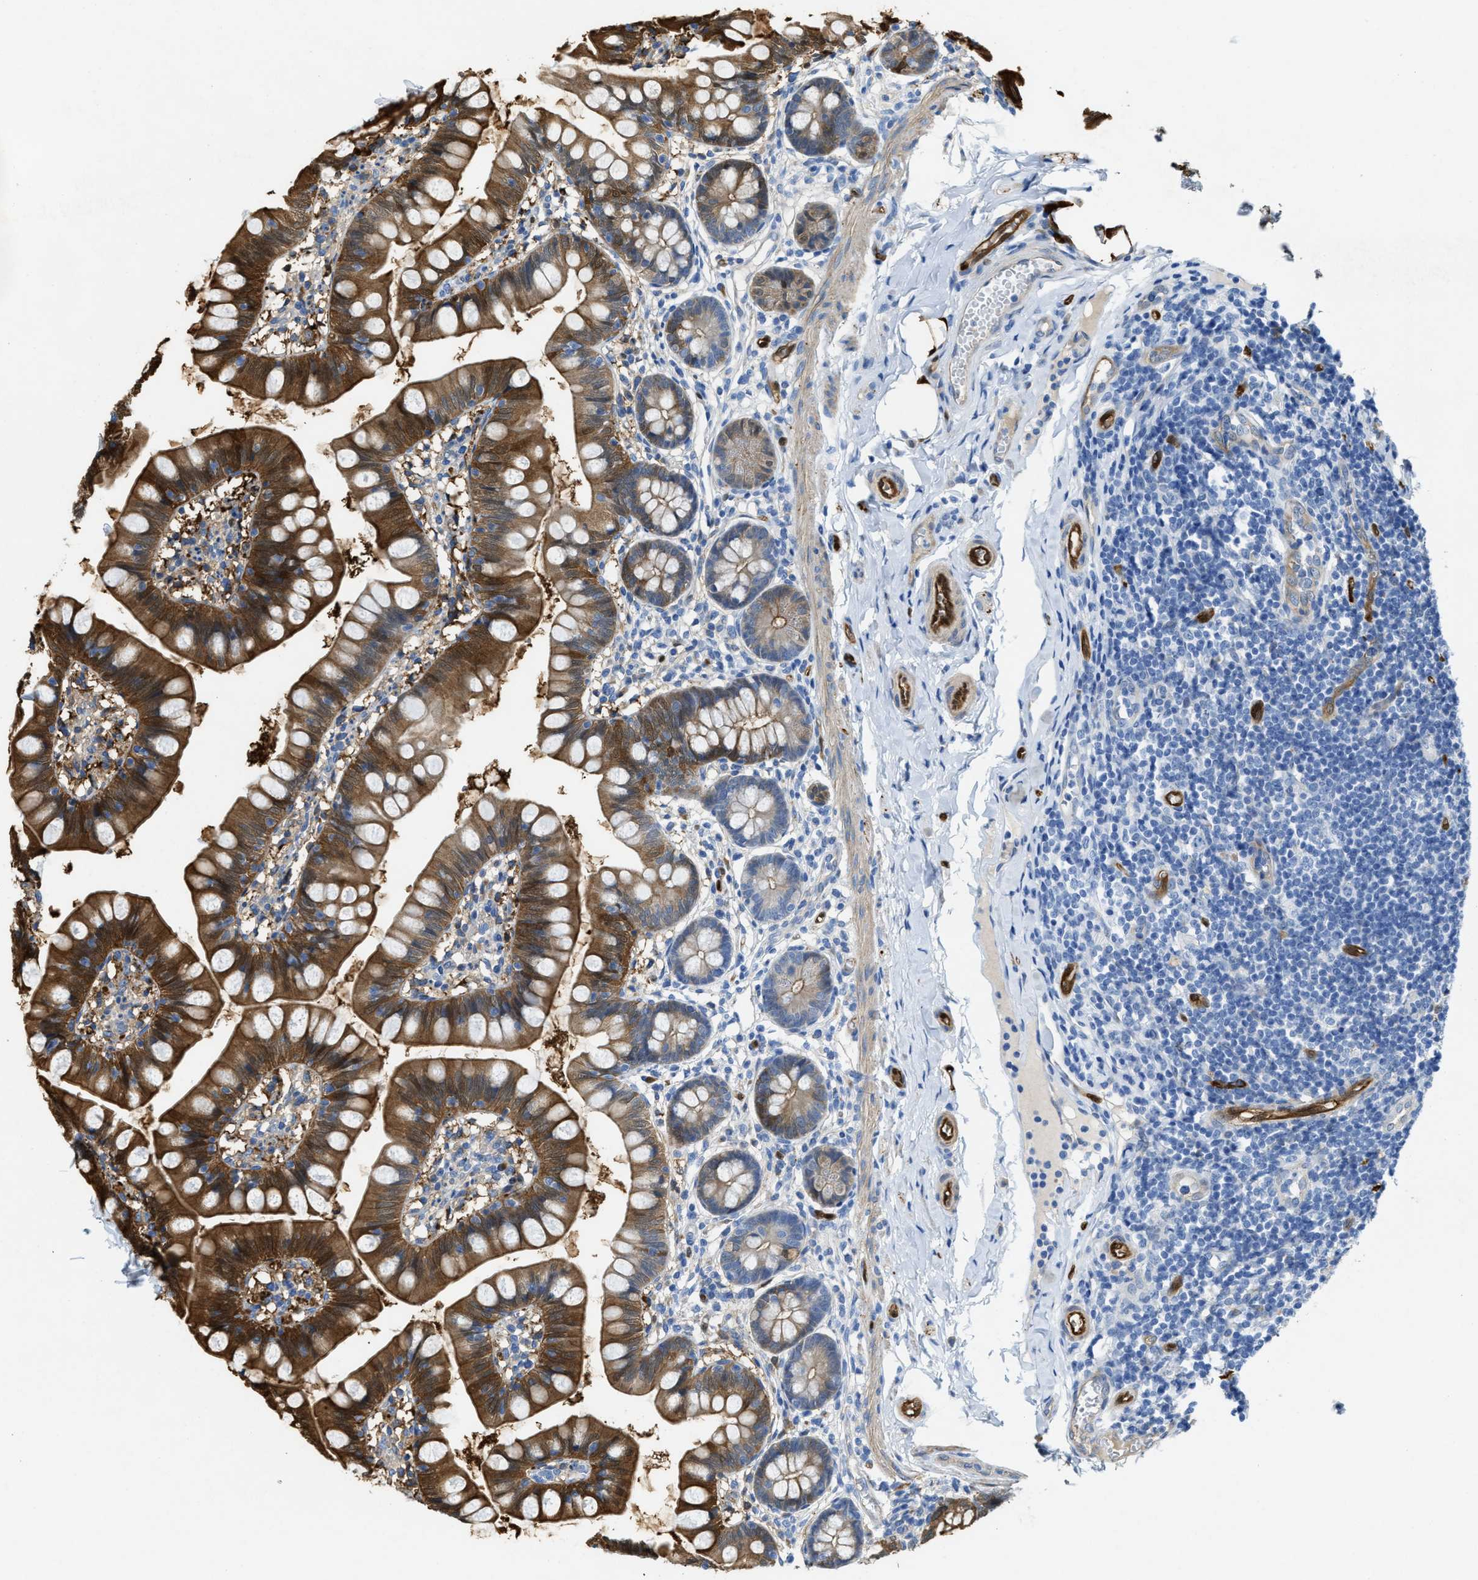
{"staining": {"intensity": "strong", "quantity": ">75%", "location": "cytoplasmic/membranous"}, "tissue": "small intestine", "cell_type": "Glandular cells", "image_type": "normal", "snomed": [{"axis": "morphology", "description": "Normal tissue, NOS"}, {"axis": "topography", "description": "Small intestine"}], "caption": "Protein staining of normal small intestine displays strong cytoplasmic/membranous staining in about >75% of glandular cells. The staining is performed using DAB brown chromogen to label protein expression. The nuclei are counter-stained blue using hematoxylin.", "gene": "ASS1", "patient": {"sex": "male", "age": 7}}